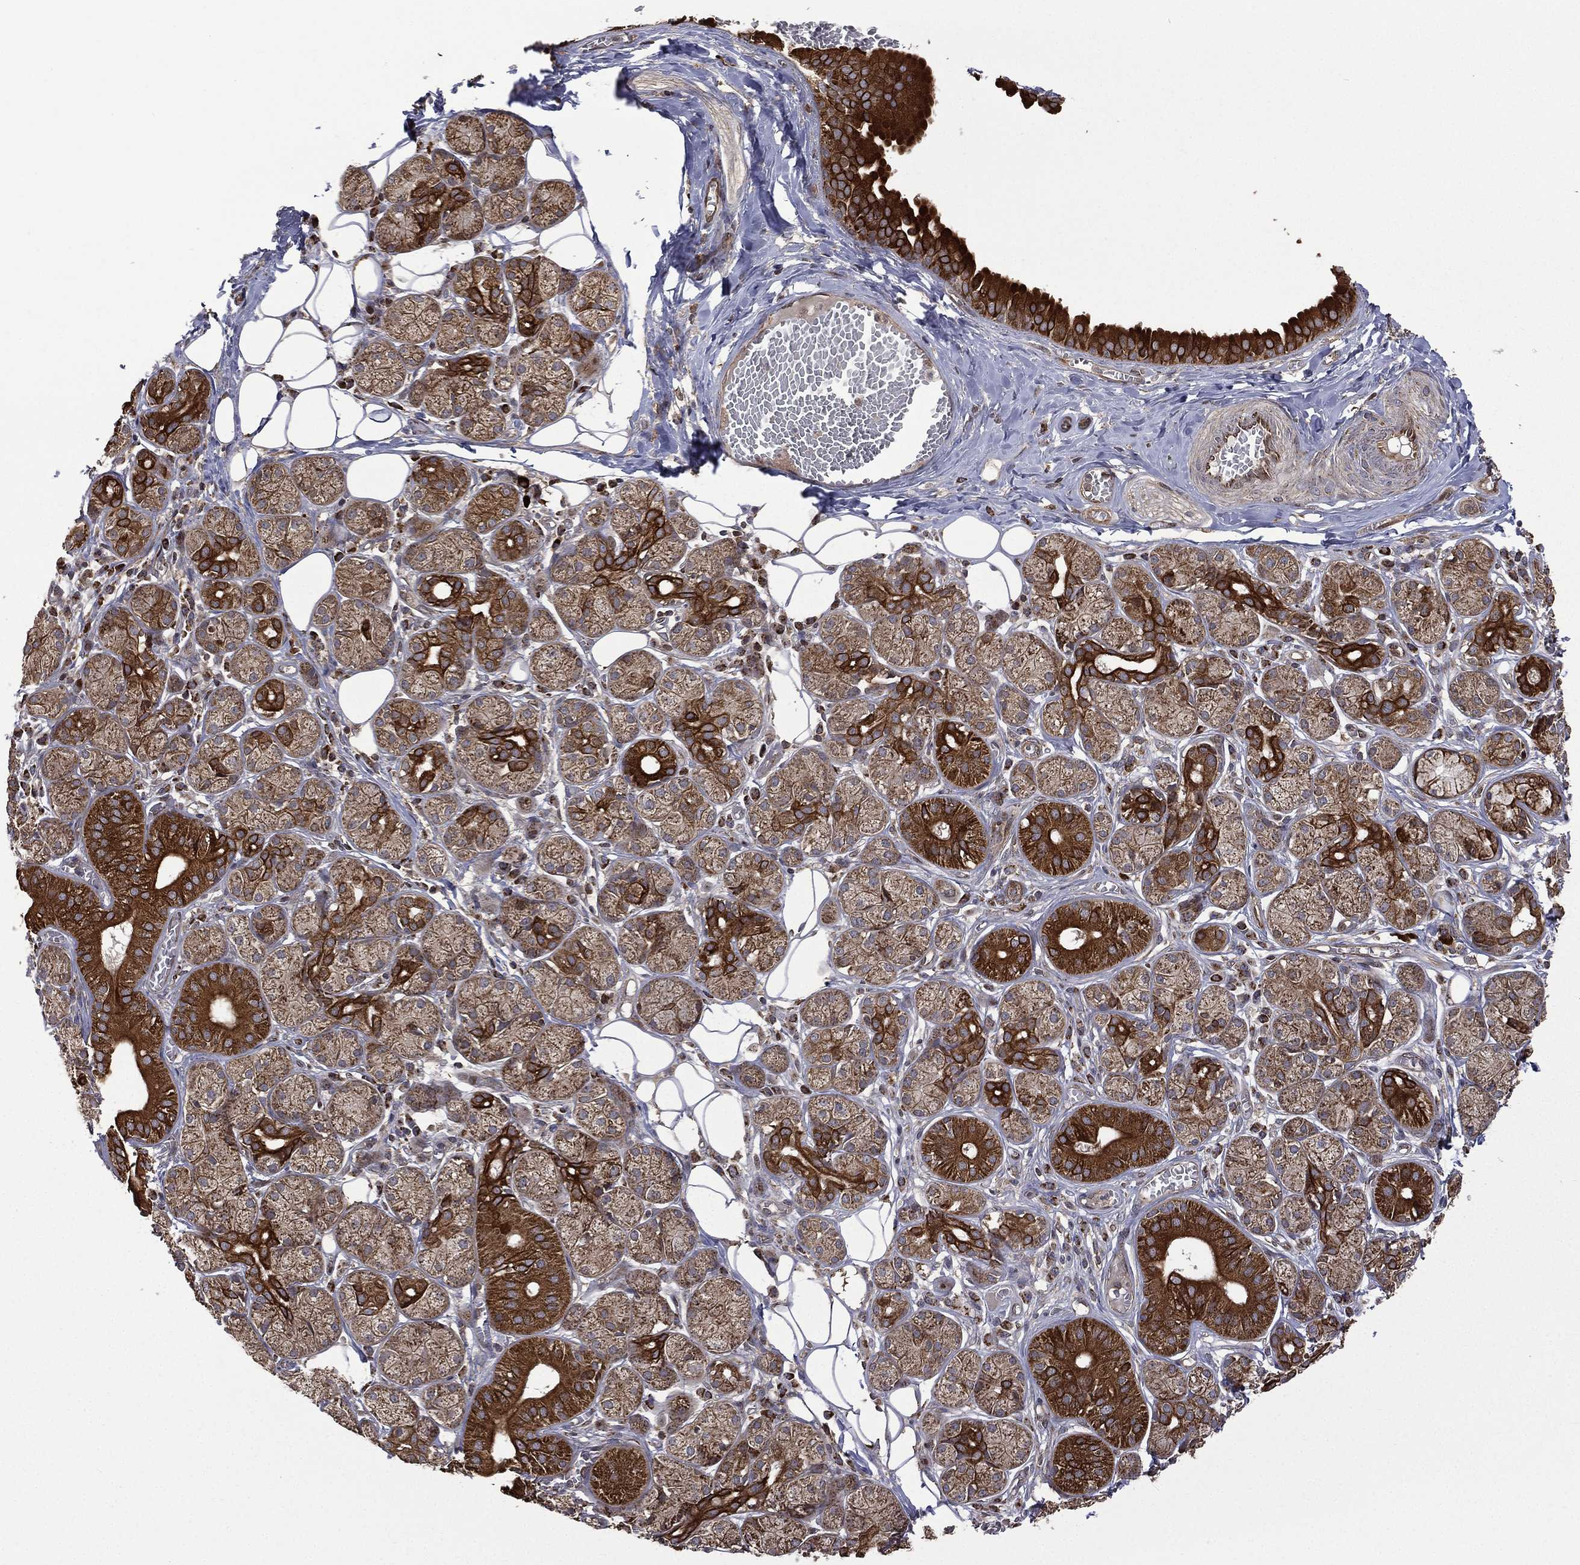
{"staining": {"intensity": "strong", "quantity": "25%-75%", "location": "cytoplasmic/membranous"}, "tissue": "salivary gland", "cell_type": "Glandular cells", "image_type": "normal", "snomed": [{"axis": "morphology", "description": "Normal tissue, NOS"}, {"axis": "topography", "description": "Salivary gland"}], "caption": "Normal salivary gland shows strong cytoplasmic/membranous staining in about 25%-75% of glandular cells (brown staining indicates protein expression, while blue staining denotes nuclei)..", "gene": "GIMAP6", "patient": {"sex": "male", "age": 71}}